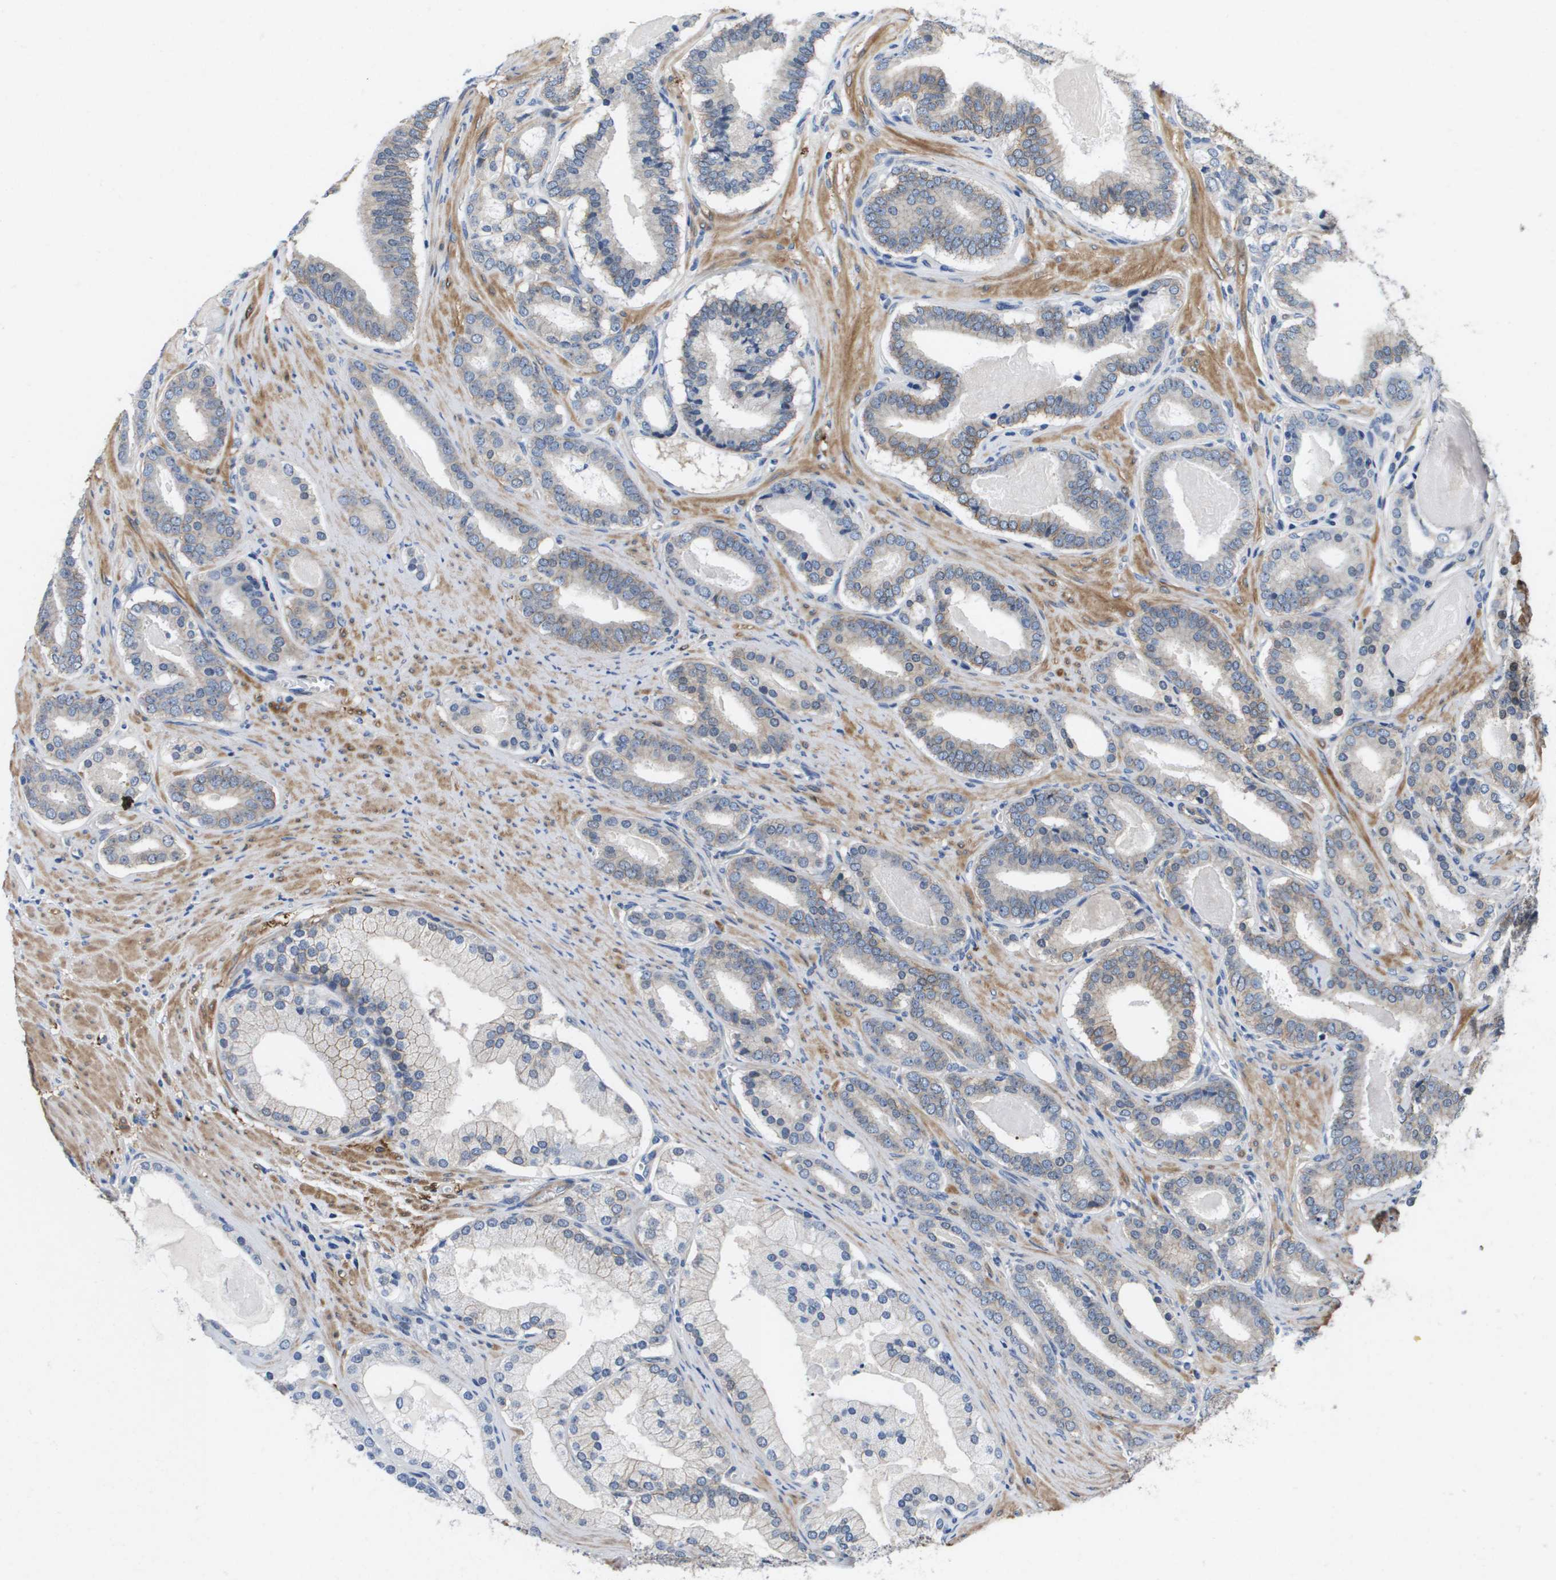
{"staining": {"intensity": "weak", "quantity": "<25%", "location": "cytoplasmic/membranous"}, "tissue": "prostate cancer", "cell_type": "Tumor cells", "image_type": "cancer", "snomed": [{"axis": "morphology", "description": "Adenocarcinoma, High grade"}, {"axis": "topography", "description": "Prostate"}], "caption": "Immunohistochemistry (IHC) image of human prostate cancer stained for a protein (brown), which displays no expression in tumor cells.", "gene": "LPP", "patient": {"sex": "male", "age": 60}}